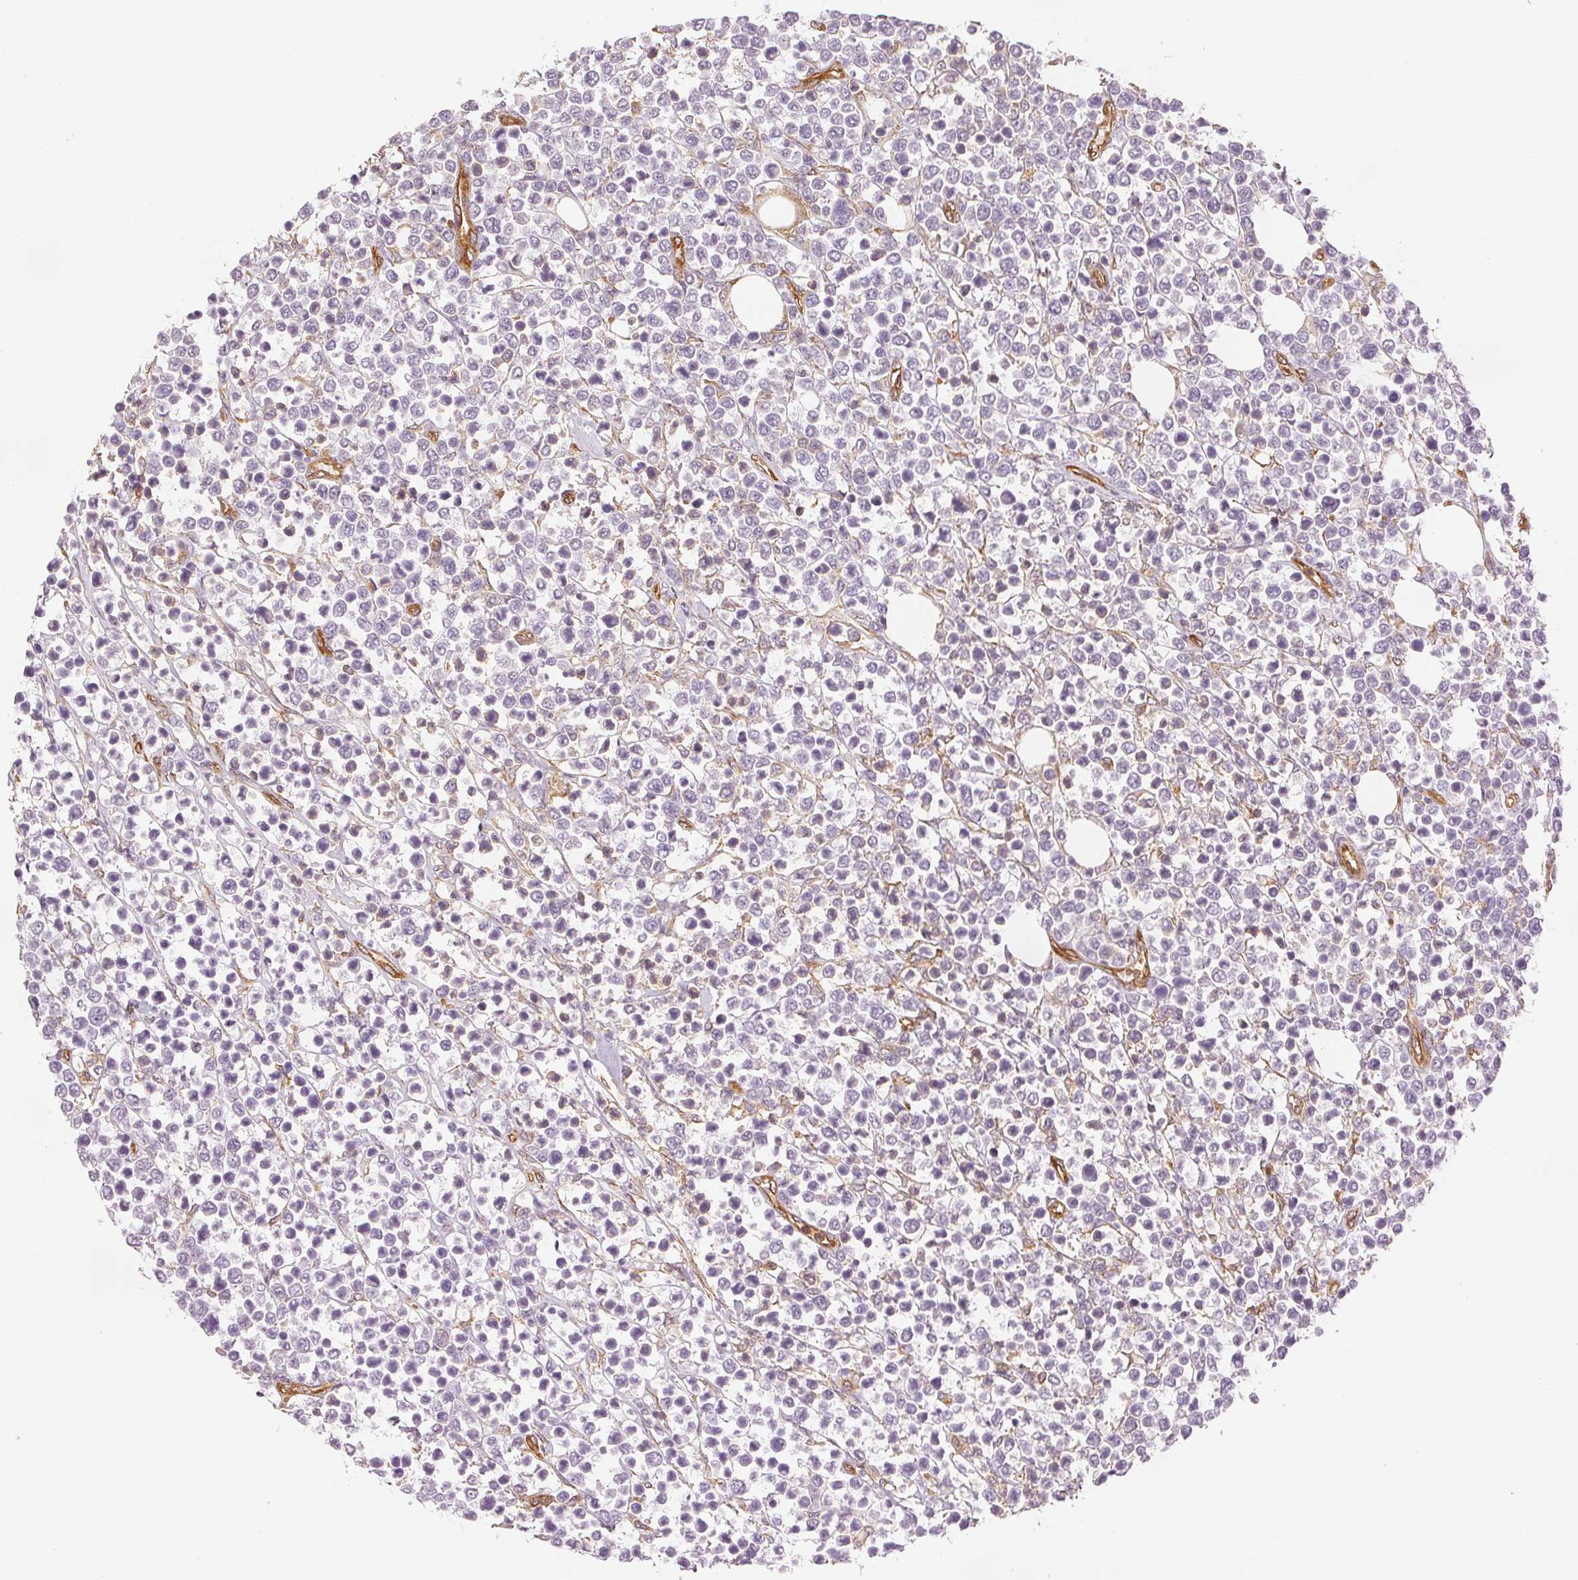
{"staining": {"intensity": "negative", "quantity": "none", "location": "none"}, "tissue": "lymphoma", "cell_type": "Tumor cells", "image_type": "cancer", "snomed": [{"axis": "morphology", "description": "Malignant lymphoma, non-Hodgkin's type, High grade"}, {"axis": "topography", "description": "Soft tissue"}], "caption": "Immunohistochemistry (IHC) histopathology image of lymphoma stained for a protein (brown), which displays no expression in tumor cells.", "gene": "DIAPH2", "patient": {"sex": "female", "age": 56}}